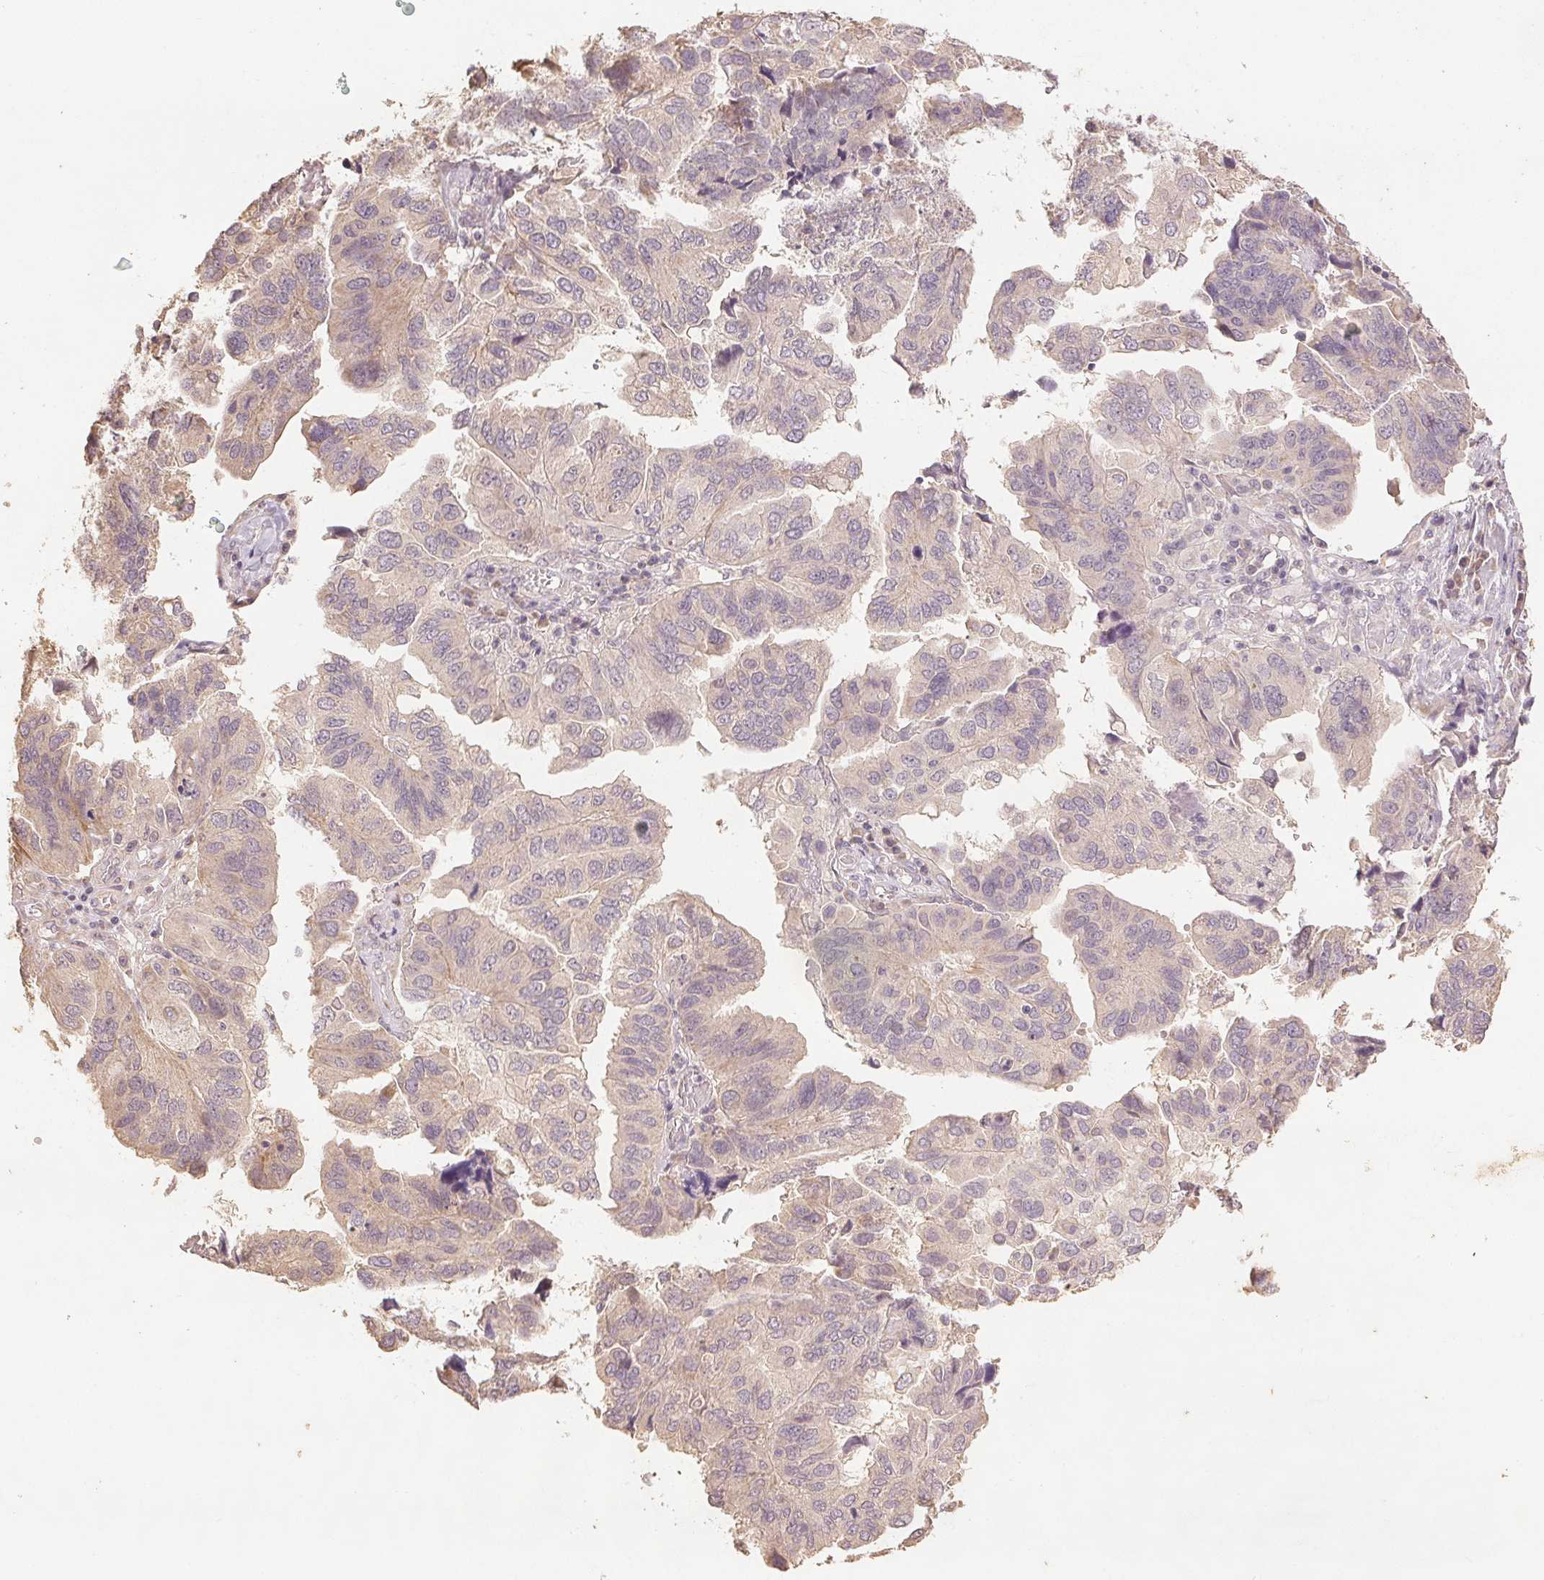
{"staining": {"intensity": "weak", "quantity": "25%-75%", "location": "cytoplasmic/membranous"}, "tissue": "ovarian cancer", "cell_type": "Tumor cells", "image_type": "cancer", "snomed": [{"axis": "morphology", "description": "Cystadenocarcinoma, serous, NOS"}, {"axis": "topography", "description": "Ovary"}], "caption": "Tumor cells reveal low levels of weak cytoplasmic/membranous positivity in about 25%-75% of cells in serous cystadenocarcinoma (ovarian).", "gene": "COX14", "patient": {"sex": "female", "age": 79}}